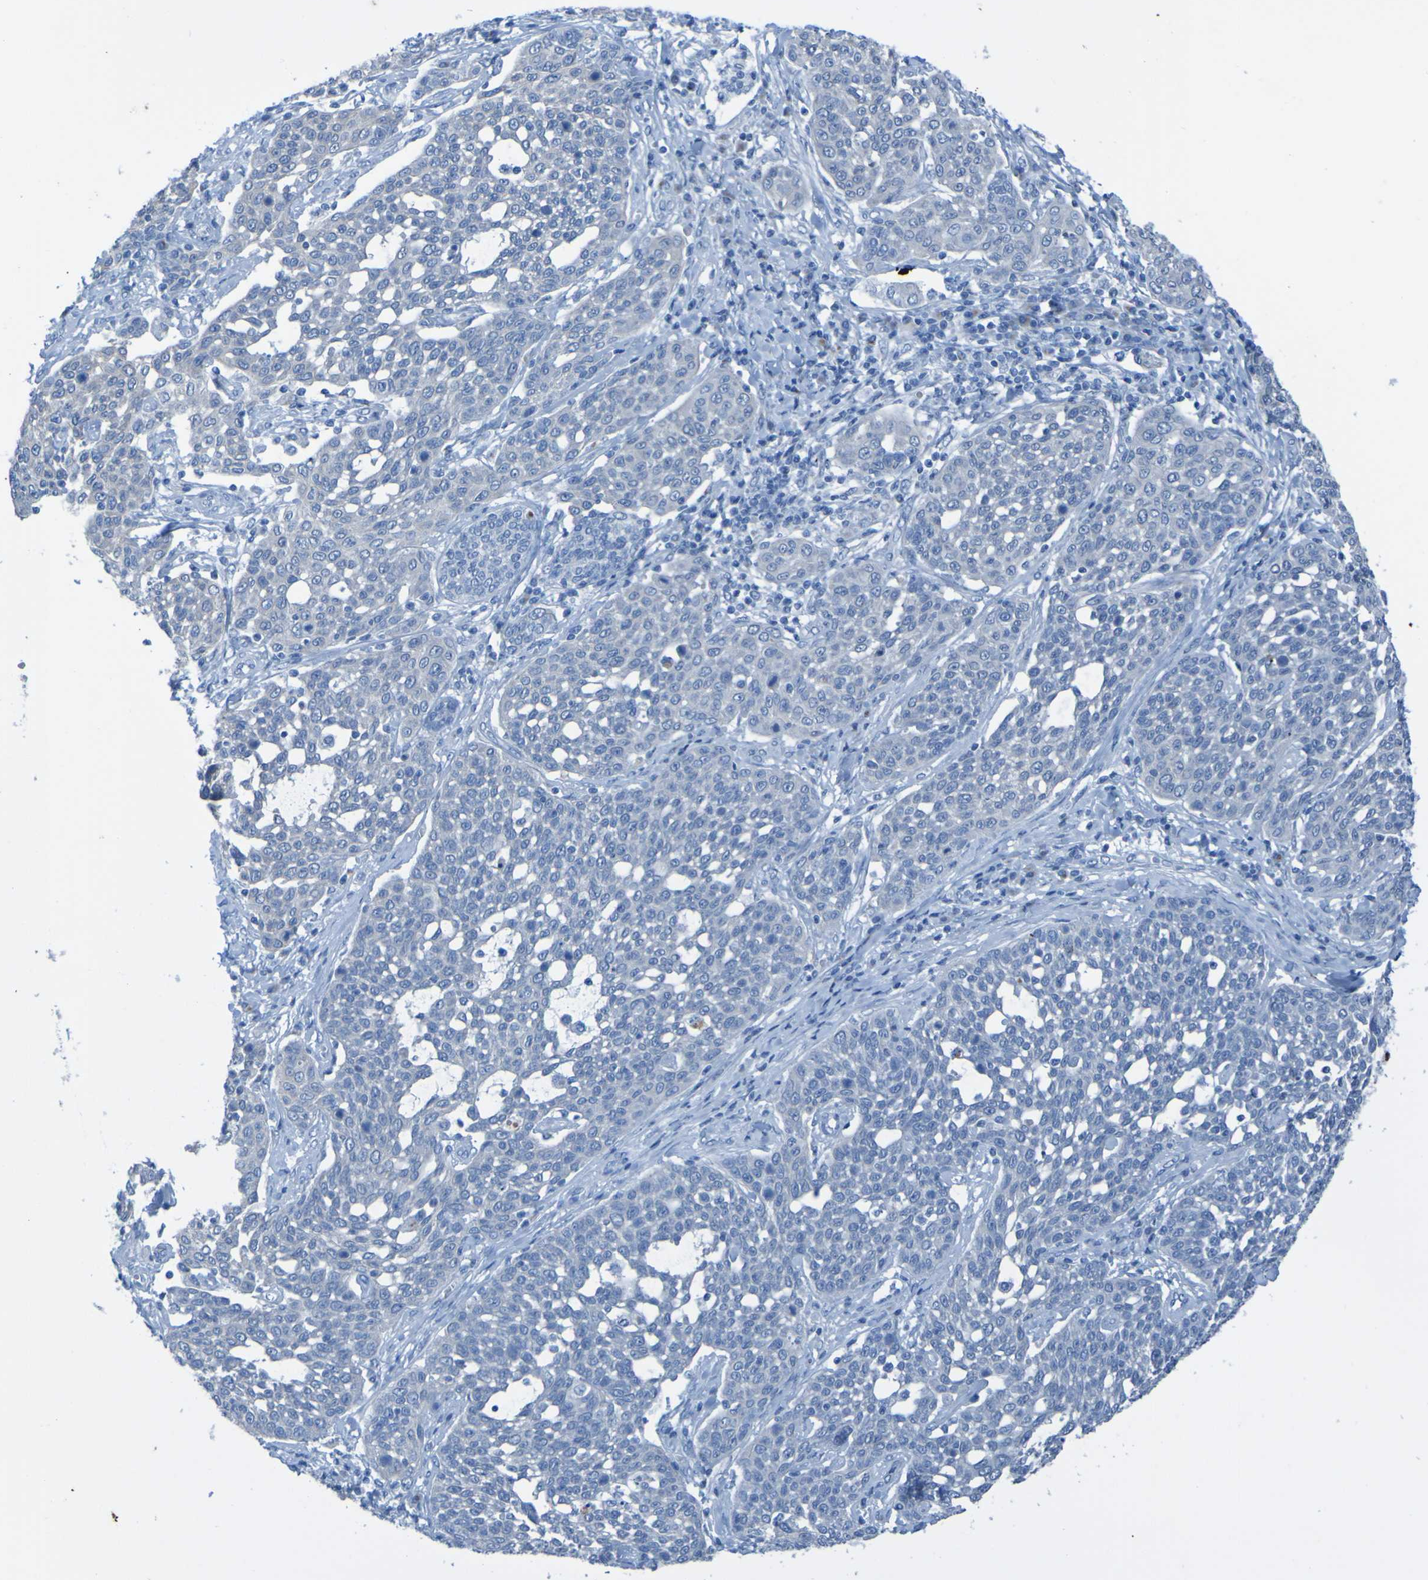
{"staining": {"intensity": "negative", "quantity": "none", "location": "none"}, "tissue": "cervical cancer", "cell_type": "Tumor cells", "image_type": "cancer", "snomed": [{"axis": "morphology", "description": "Squamous cell carcinoma, NOS"}, {"axis": "topography", "description": "Cervix"}], "caption": "An IHC micrograph of squamous cell carcinoma (cervical) is shown. There is no staining in tumor cells of squamous cell carcinoma (cervical).", "gene": "ACMSD", "patient": {"sex": "female", "age": 34}}